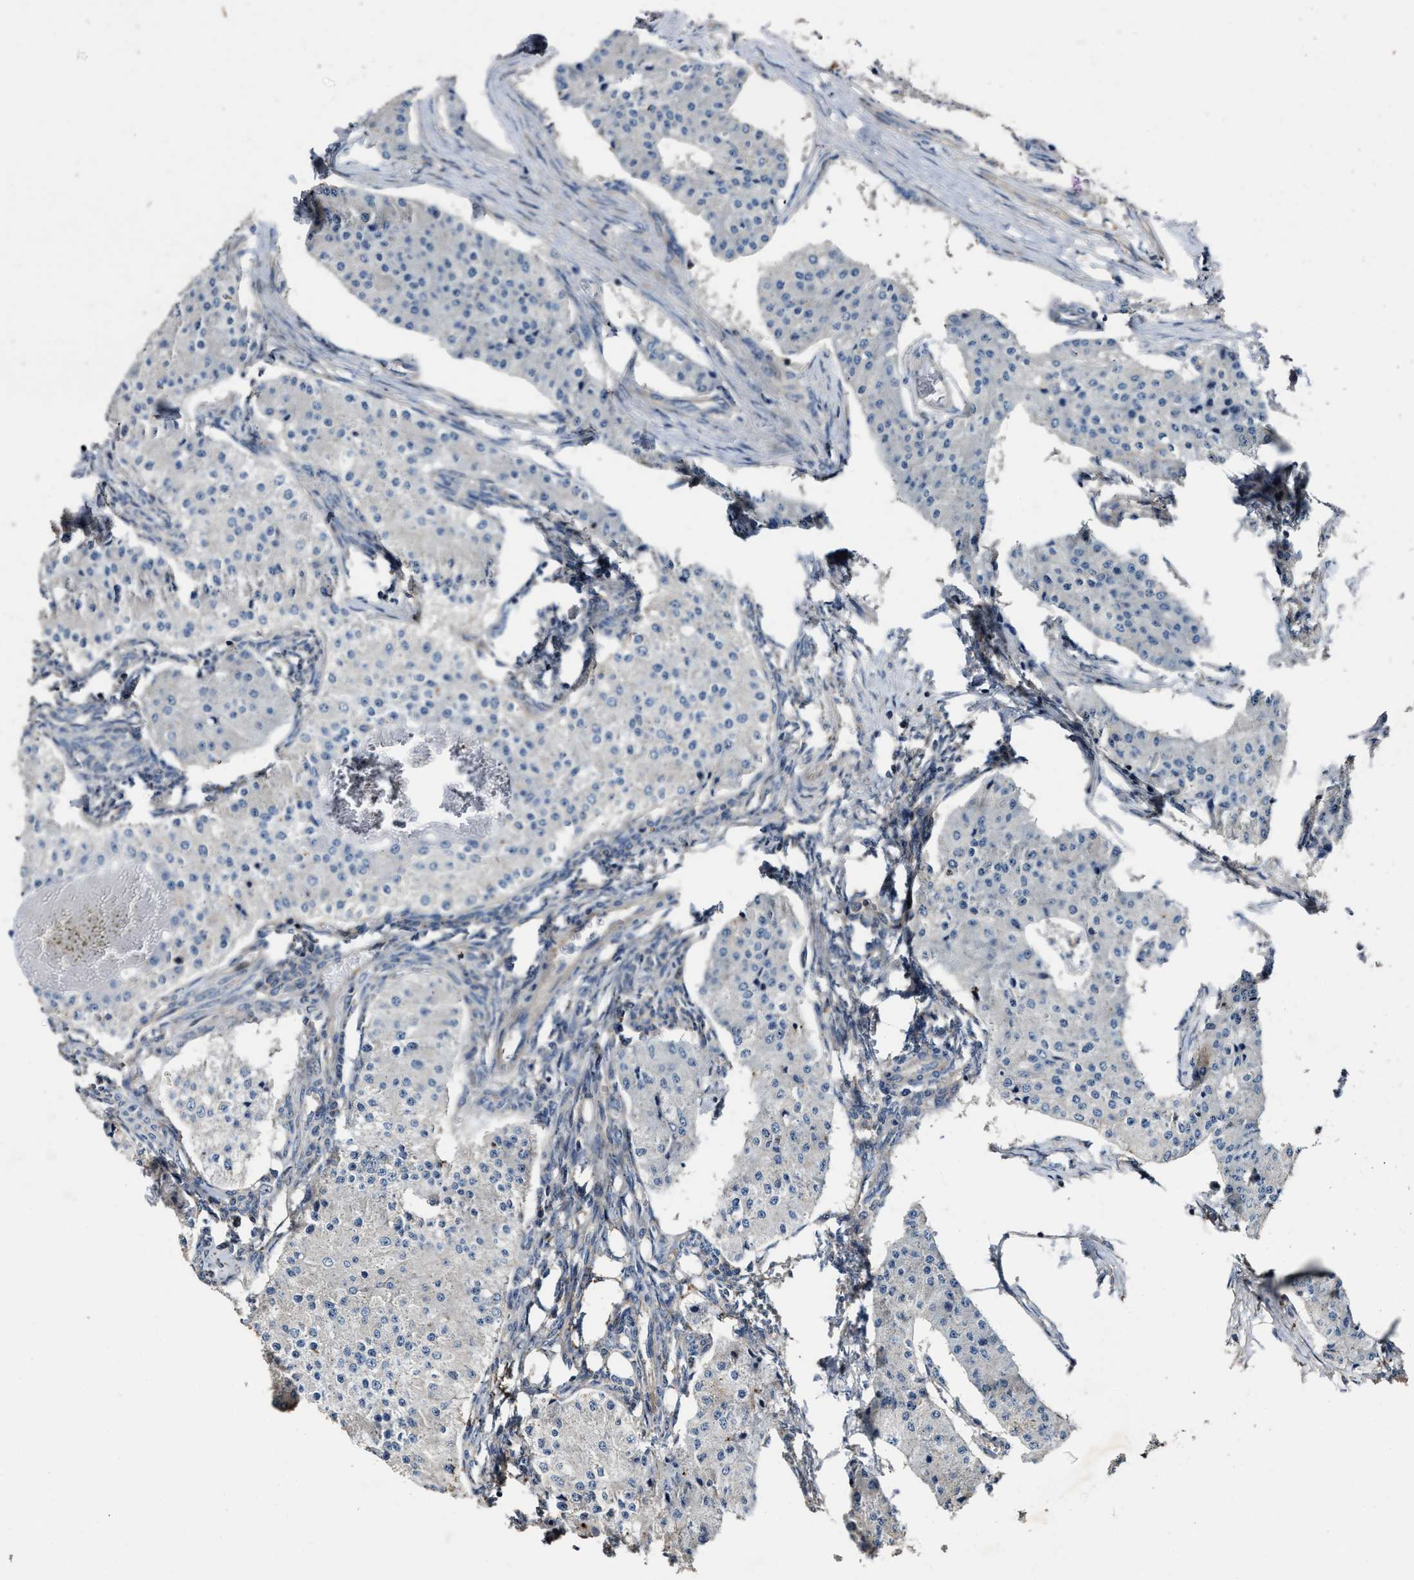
{"staining": {"intensity": "negative", "quantity": "none", "location": "none"}, "tissue": "carcinoid", "cell_type": "Tumor cells", "image_type": "cancer", "snomed": [{"axis": "morphology", "description": "Carcinoid, malignant, NOS"}, {"axis": "topography", "description": "Colon"}], "caption": "A photomicrograph of carcinoid stained for a protein displays no brown staining in tumor cells.", "gene": "PTAR1", "patient": {"sex": "female", "age": 52}}